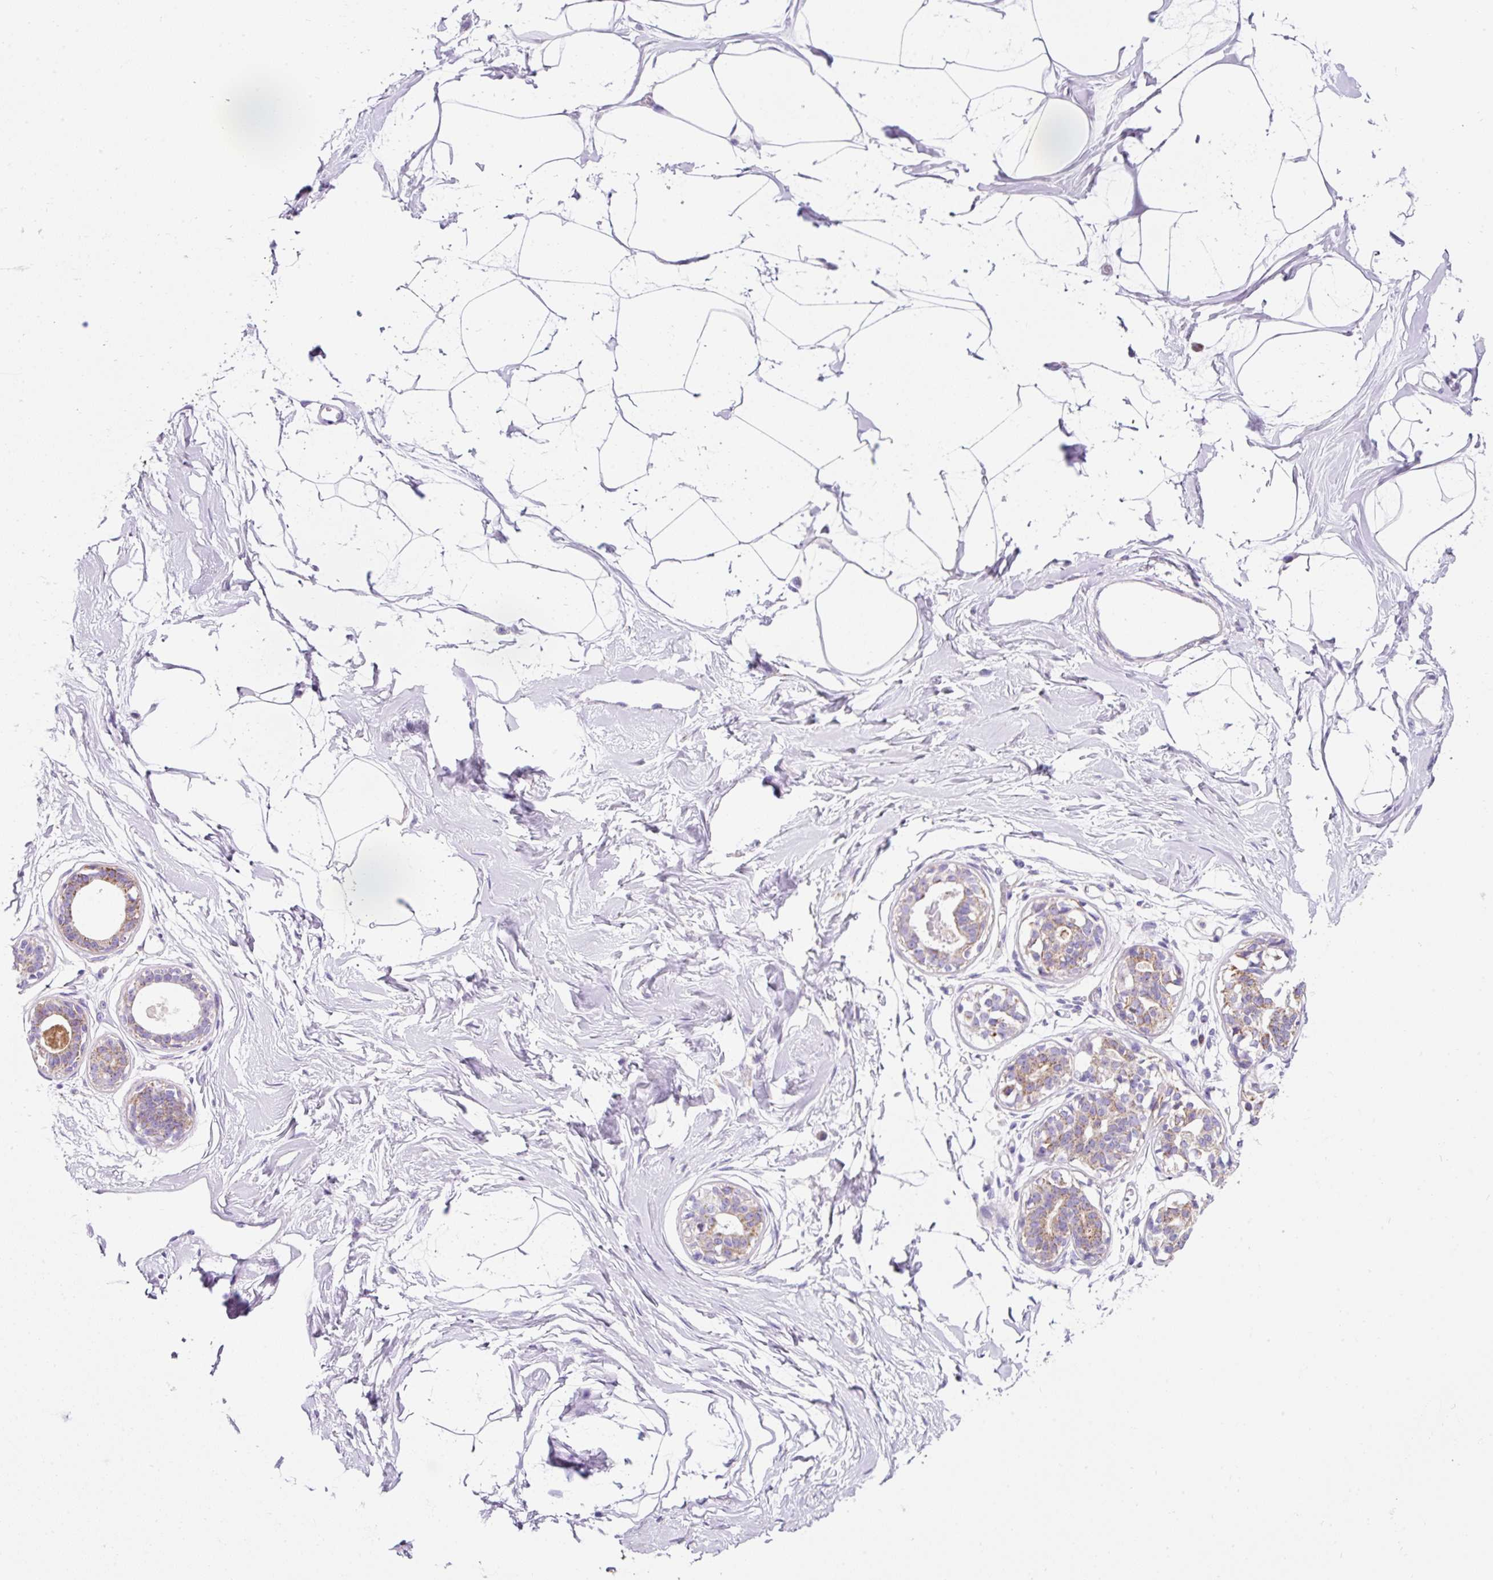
{"staining": {"intensity": "negative", "quantity": "none", "location": "none"}, "tissue": "breast", "cell_type": "Adipocytes", "image_type": "normal", "snomed": [{"axis": "morphology", "description": "Normal tissue, NOS"}, {"axis": "topography", "description": "Breast"}], "caption": "Immunohistochemistry image of normal breast: human breast stained with DAB (3,3'-diaminobenzidine) shows no significant protein positivity in adipocytes.", "gene": "PLPP2", "patient": {"sex": "female", "age": 45}}